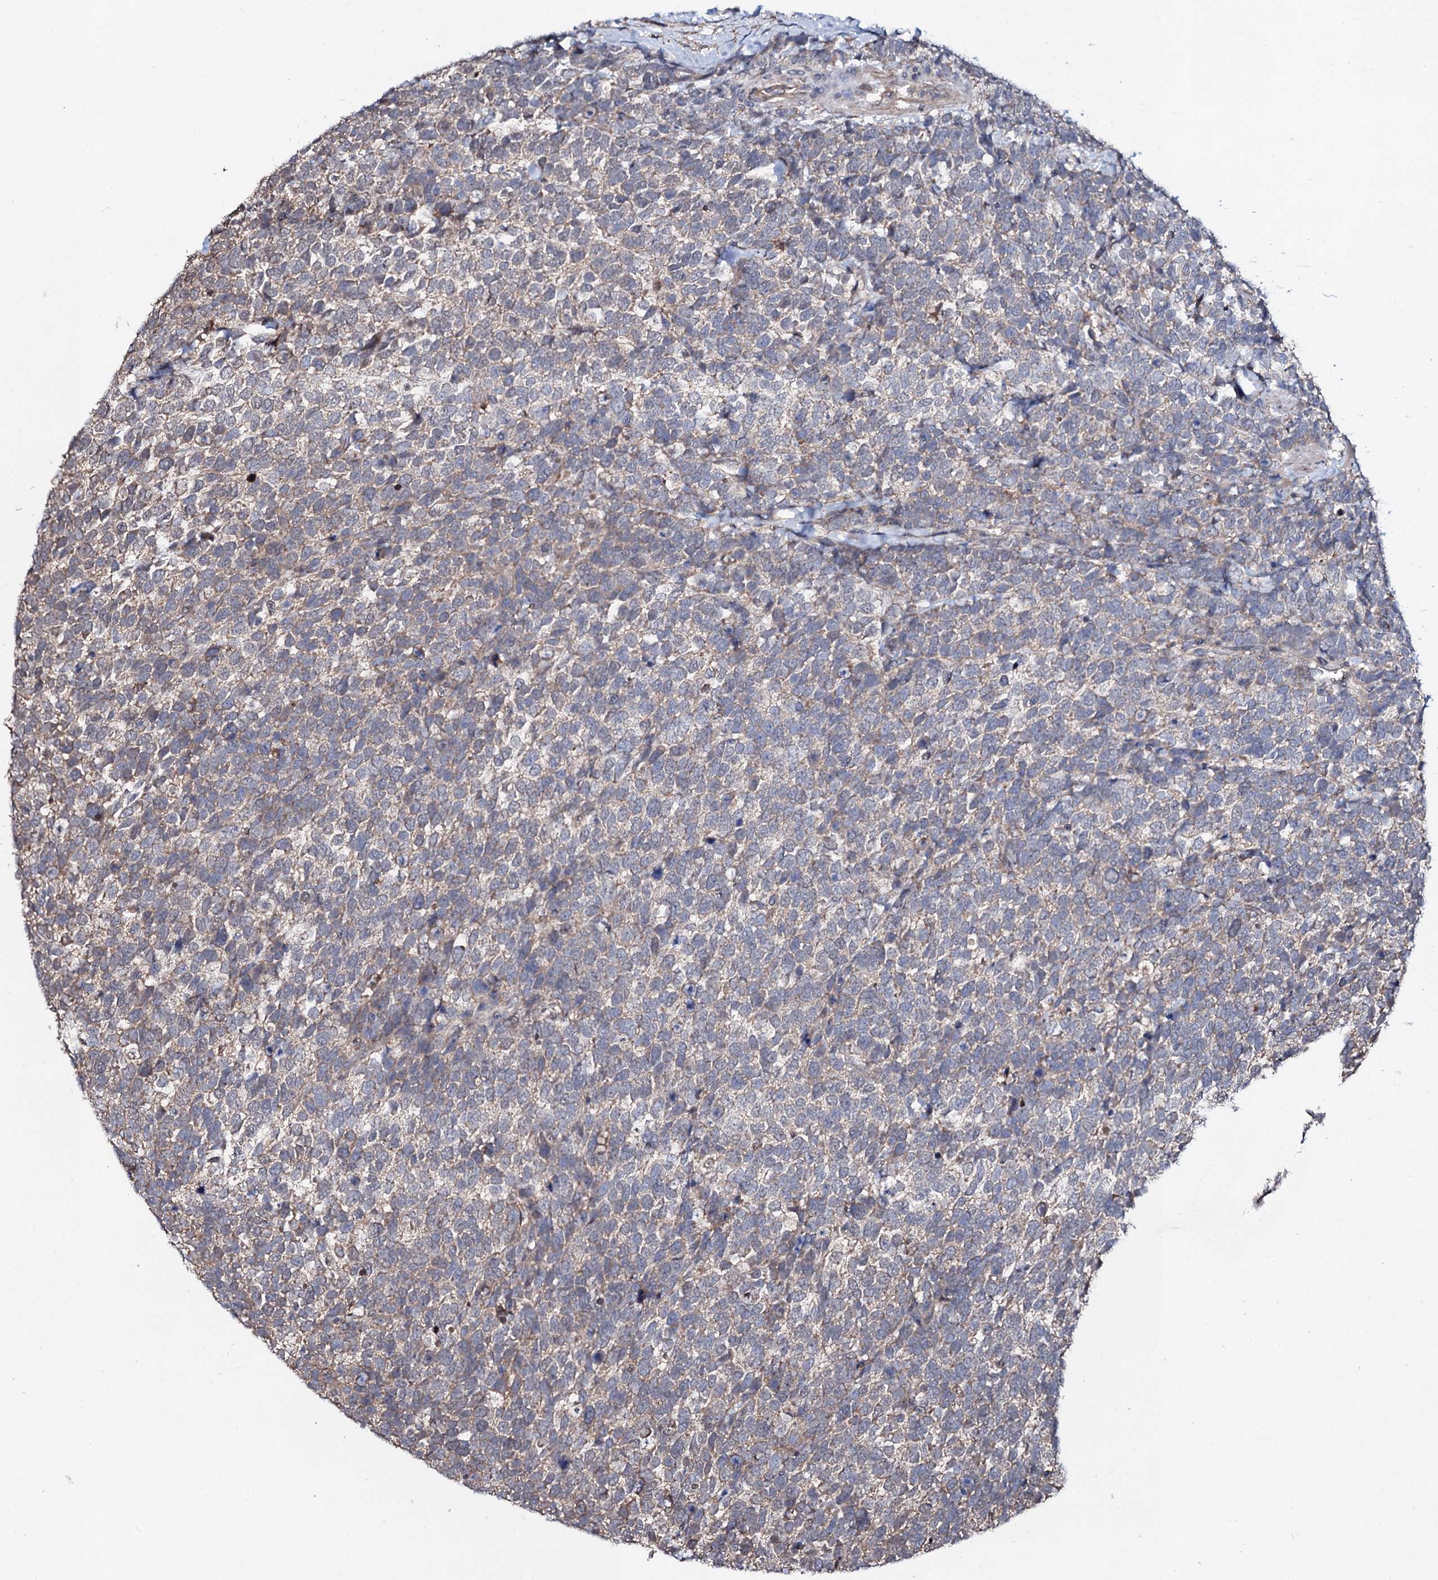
{"staining": {"intensity": "weak", "quantity": "25%-75%", "location": "cytoplasmic/membranous"}, "tissue": "urothelial cancer", "cell_type": "Tumor cells", "image_type": "cancer", "snomed": [{"axis": "morphology", "description": "Urothelial carcinoma, High grade"}, {"axis": "topography", "description": "Urinary bladder"}], "caption": "The micrograph reveals a brown stain indicating the presence of a protein in the cytoplasmic/membranous of tumor cells in urothelial cancer. The protein of interest is shown in brown color, while the nuclei are stained blue.", "gene": "COG6", "patient": {"sex": "female", "age": 82}}